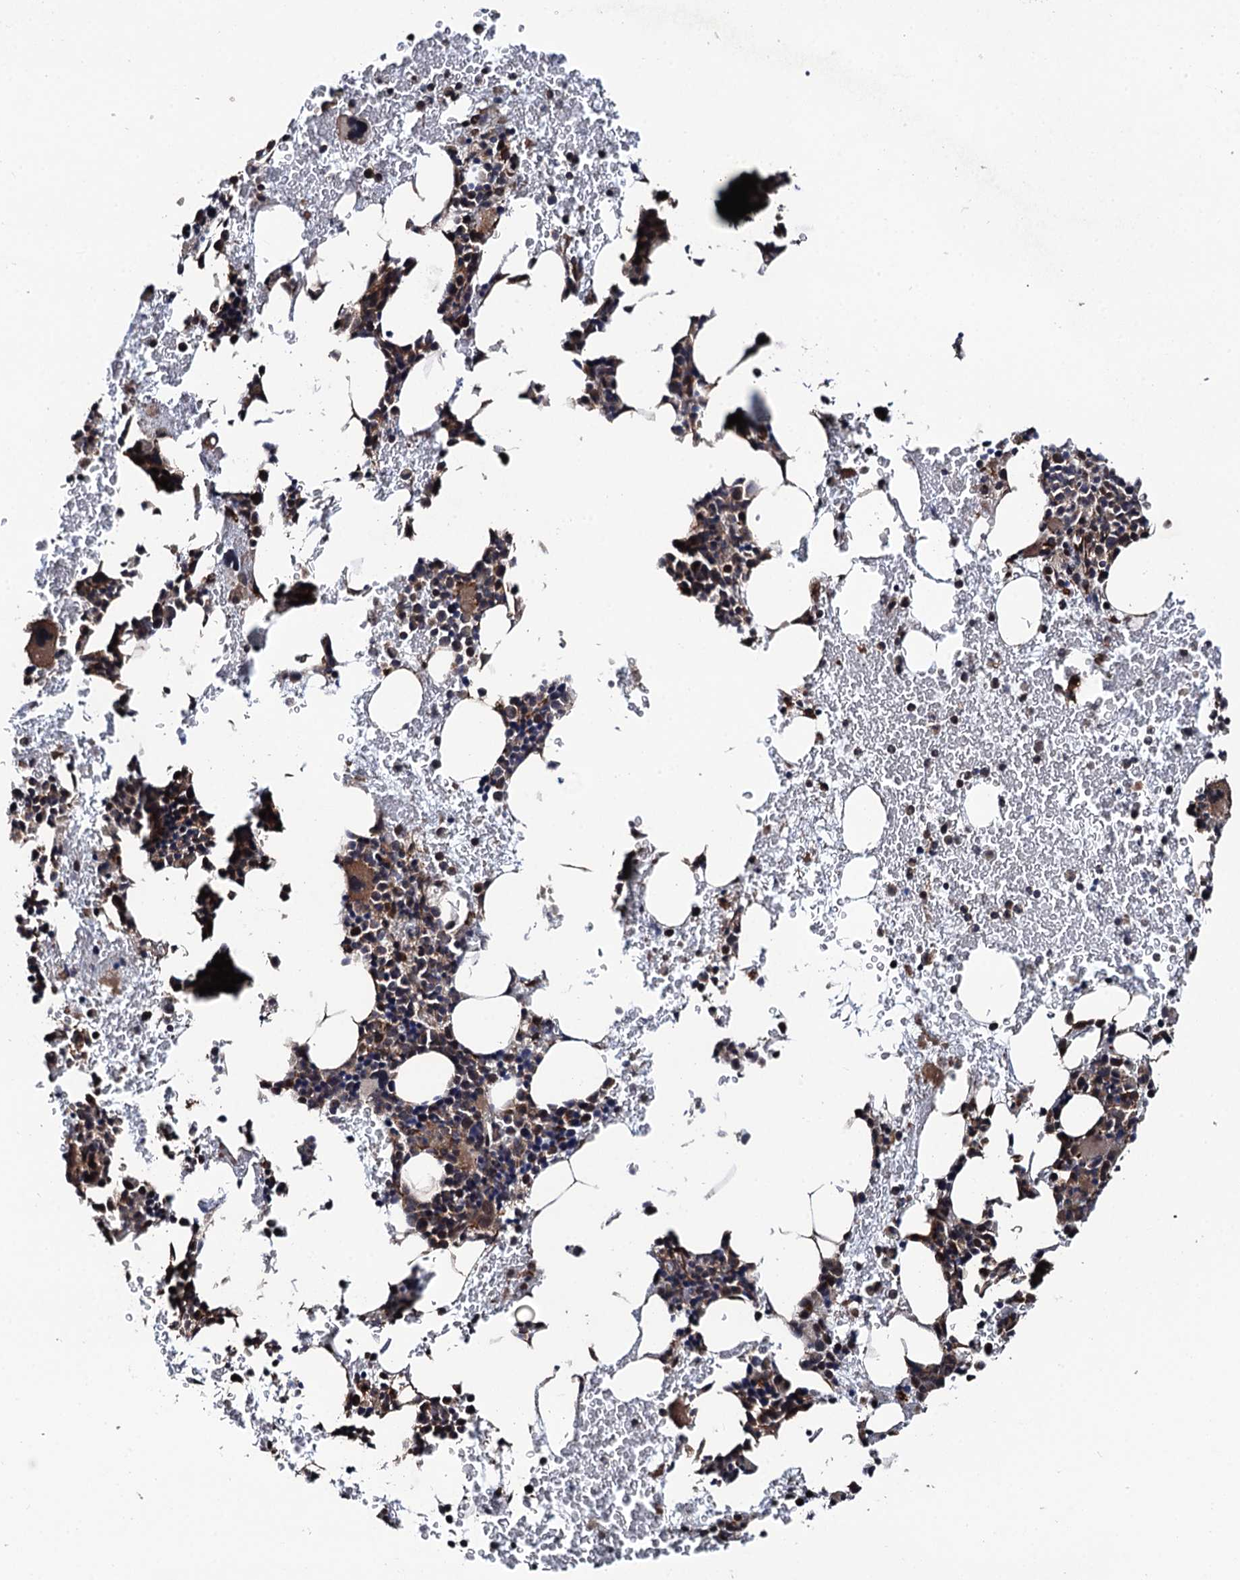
{"staining": {"intensity": "moderate", "quantity": "25%-75%", "location": "cytoplasmic/membranous"}, "tissue": "bone marrow", "cell_type": "Hematopoietic cells", "image_type": "normal", "snomed": [{"axis": "morphology", "description": "Normal tissue, NOS"}, {"axis": "topography", "description": "Bone marrow"}], "caption": "IHC histopathology image of normal human bone marrow stained for a protein (brown), which displays medium levels of moderate cytoplasmic/membranous staining in approximately 25%-75% of hematopoietic cells.", "gene": "FSIP1", "patient": {"sex": "female", "age": 37}}